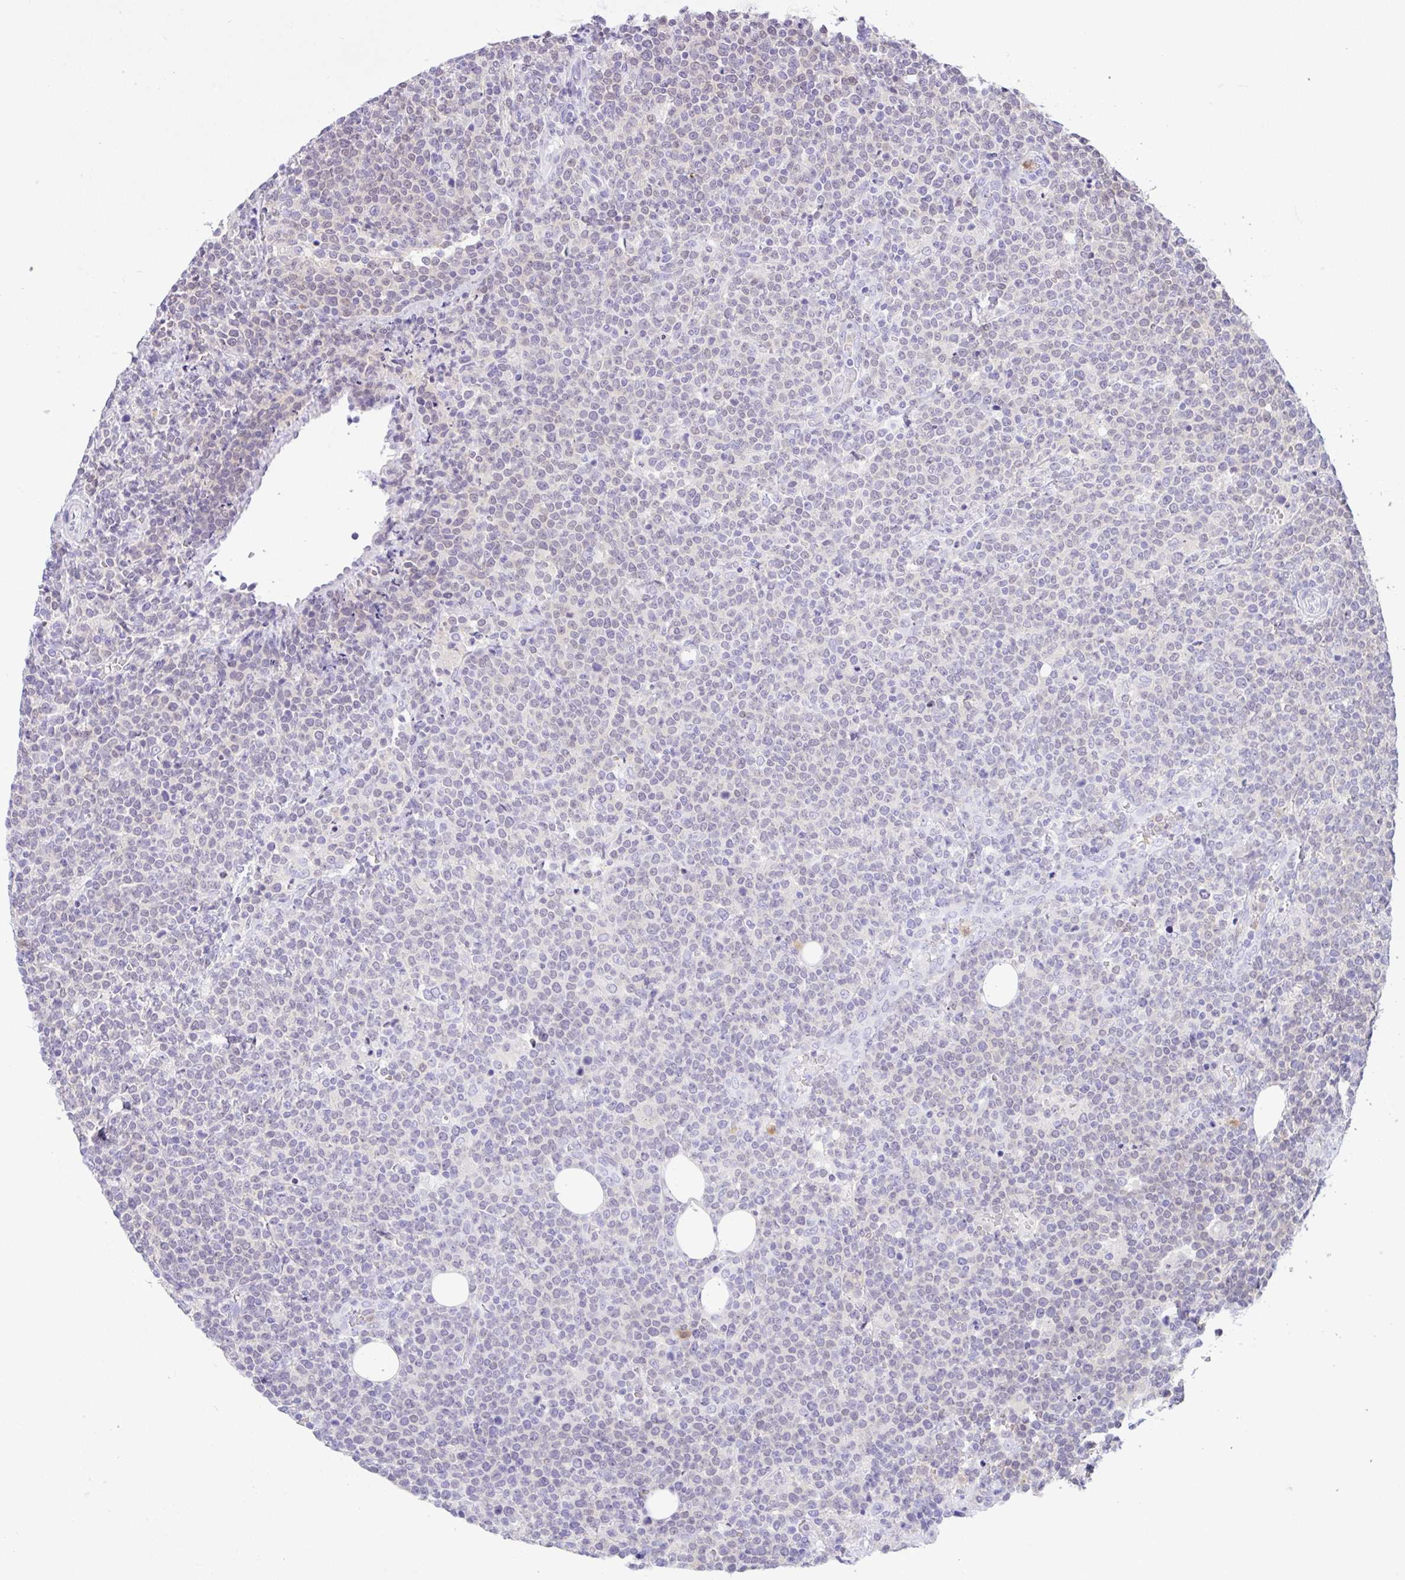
{"staining": {"intensity": "negative", "quantity": "none", "location": "none"}, "tissue": "lymphoma", "cell_type": "Tumor cells", "image_type": "cancer", "snomed": [{"axis": "morphology", "description": "Malignant lymphoma, non-Hodgkin's type, High grade"}, {"axis": "topography", "description": "Lymph node"}], "caption": "A histopathology image of human lymphoma is negative for staining in tumor cells.", "gene": "NCF1", "patient": {"sex": "male", "age": 61}}